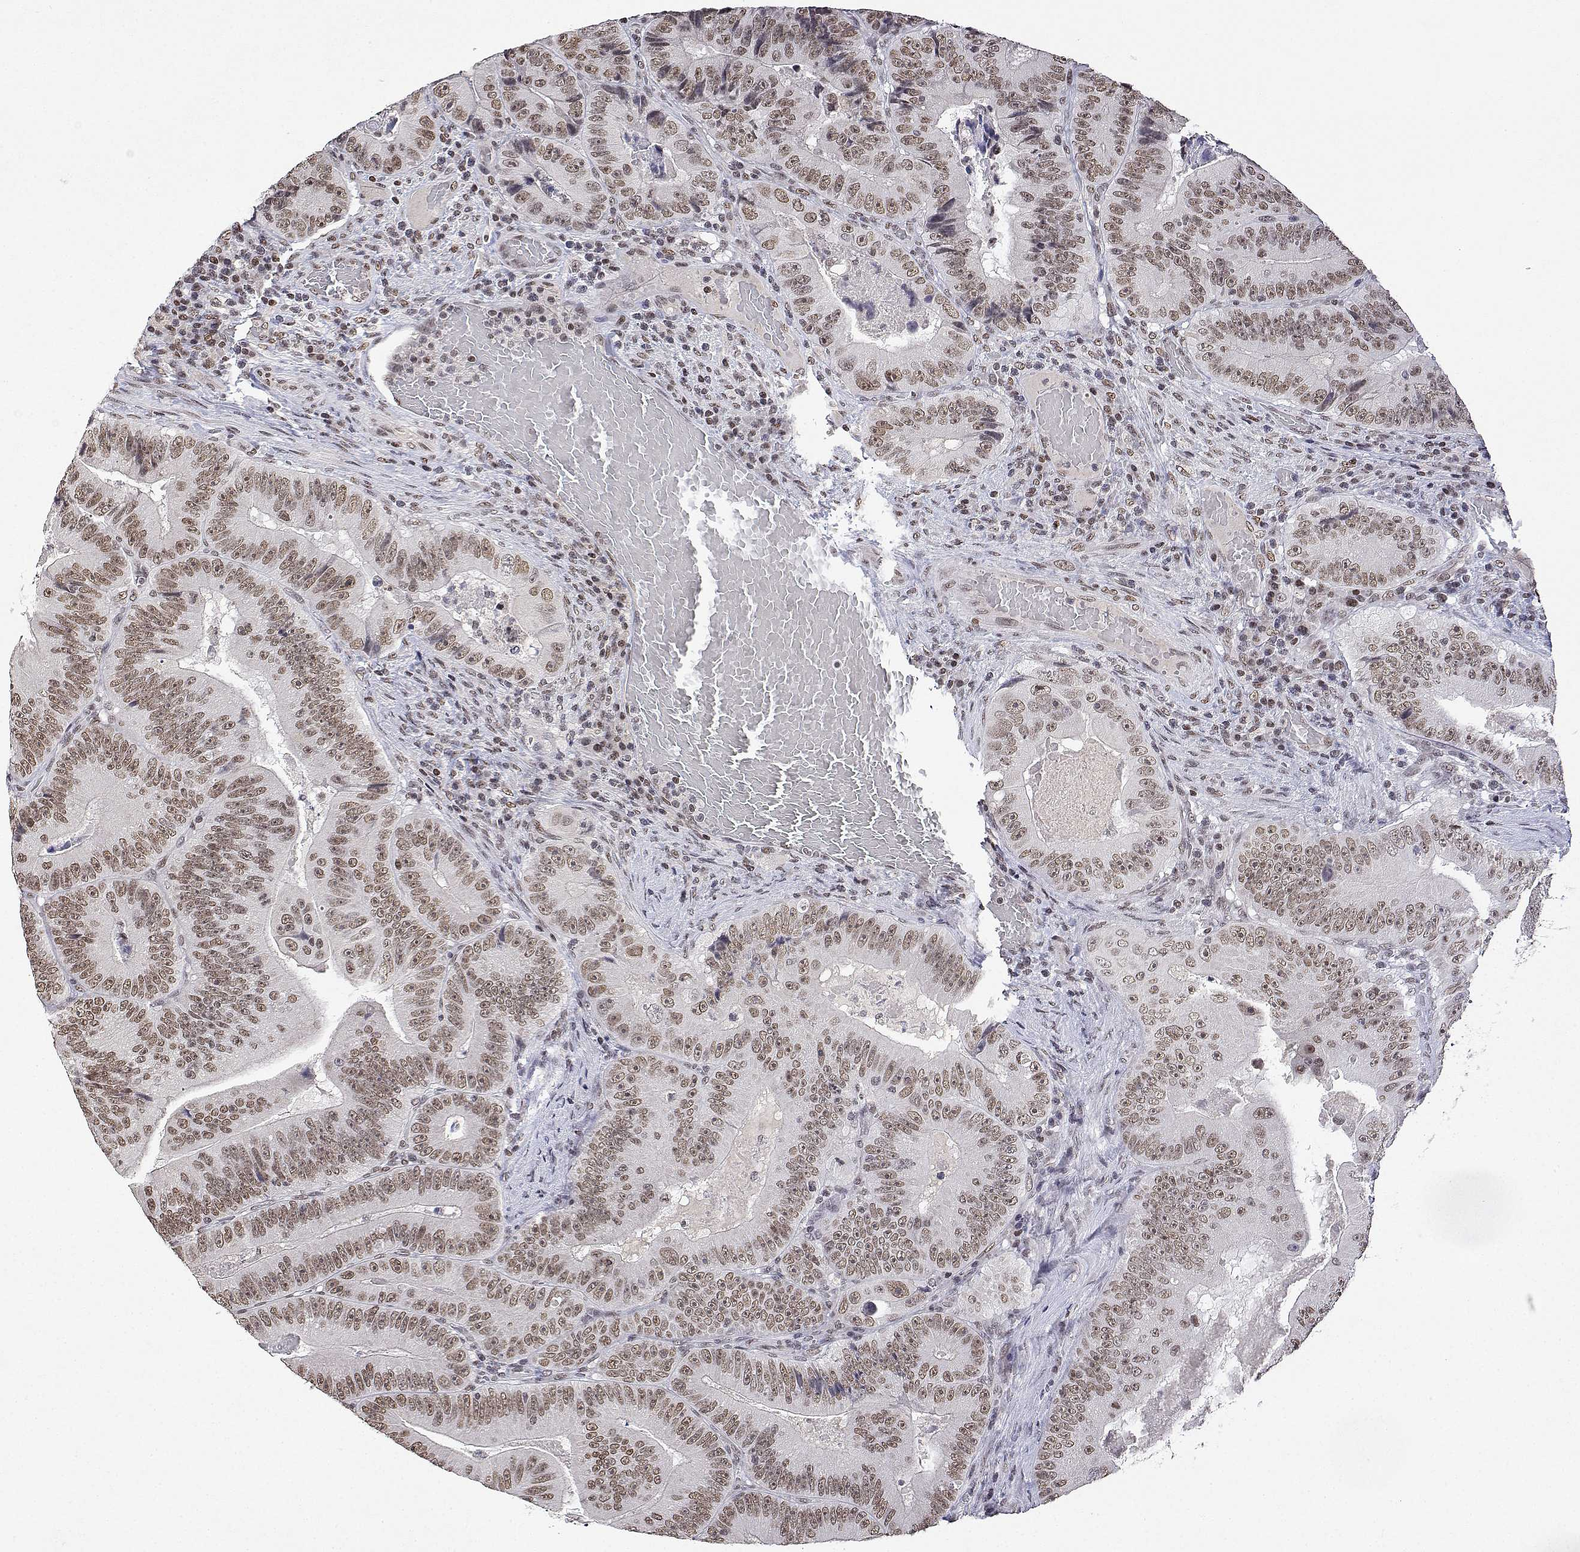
{"staining": {"intensity": "moderate", "quantity": ">75%", "location": "nuclear"}, "tissue": "colorectal cancer", "cell_type": "Tumor cells", "image_type": "cancer", "snomed": [{"axis": "morphology", "description": "Adenocarcinoma, NOS"}, {"axis": "topography", "description": "Colon"}], "caption": "Tumor cells exhibit moderate nuclear staining in about >75% of cells in adenocarcinoma (colorectal).", "gene": "XPC", "patient": {"sex": "female", "age": 86}}